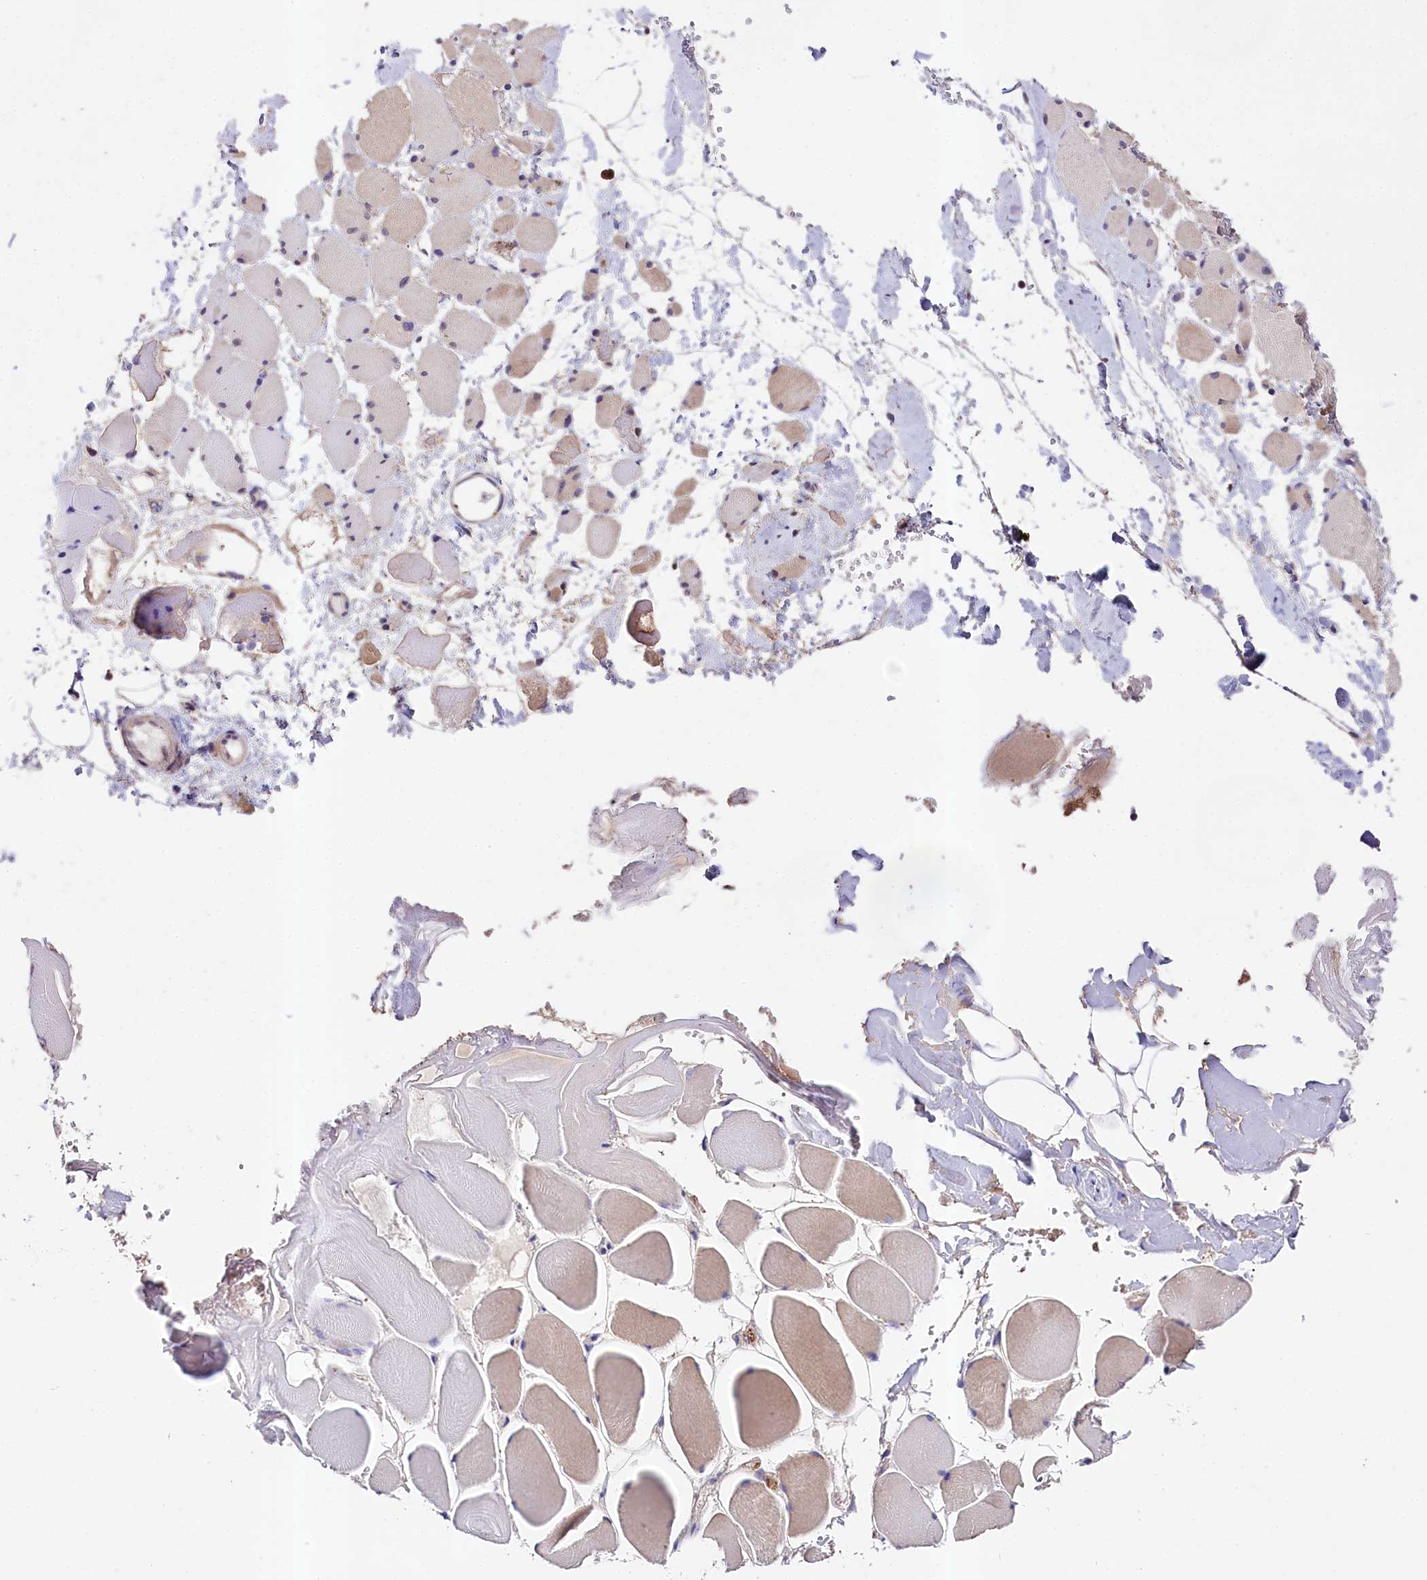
{"staining": {"intensity": "weak", "quantity": "25%-75%", "location": "cytoplasmic/membranous"}, "tissue": "skeletal muscle", "cell_type": "Myocytes", "image_type": "normal", "snomed": [{"axis": "morphology", "description": "Normal tissue, NOS"}, {"axis": "morphology", "description": "Basal cell carcinoma"}, {"axis": "topography", "description": "Skeletal muscle"}], "caption": "A histopathology image showing weak cytoplasmic/membranous expression in approximately 25%-75% of myocytes in benign skeletal muscle, as visualized by brown immunohistochemical staining.", "gene": "SKIDA1", "patient": {"sex": "female", "age": 64}}